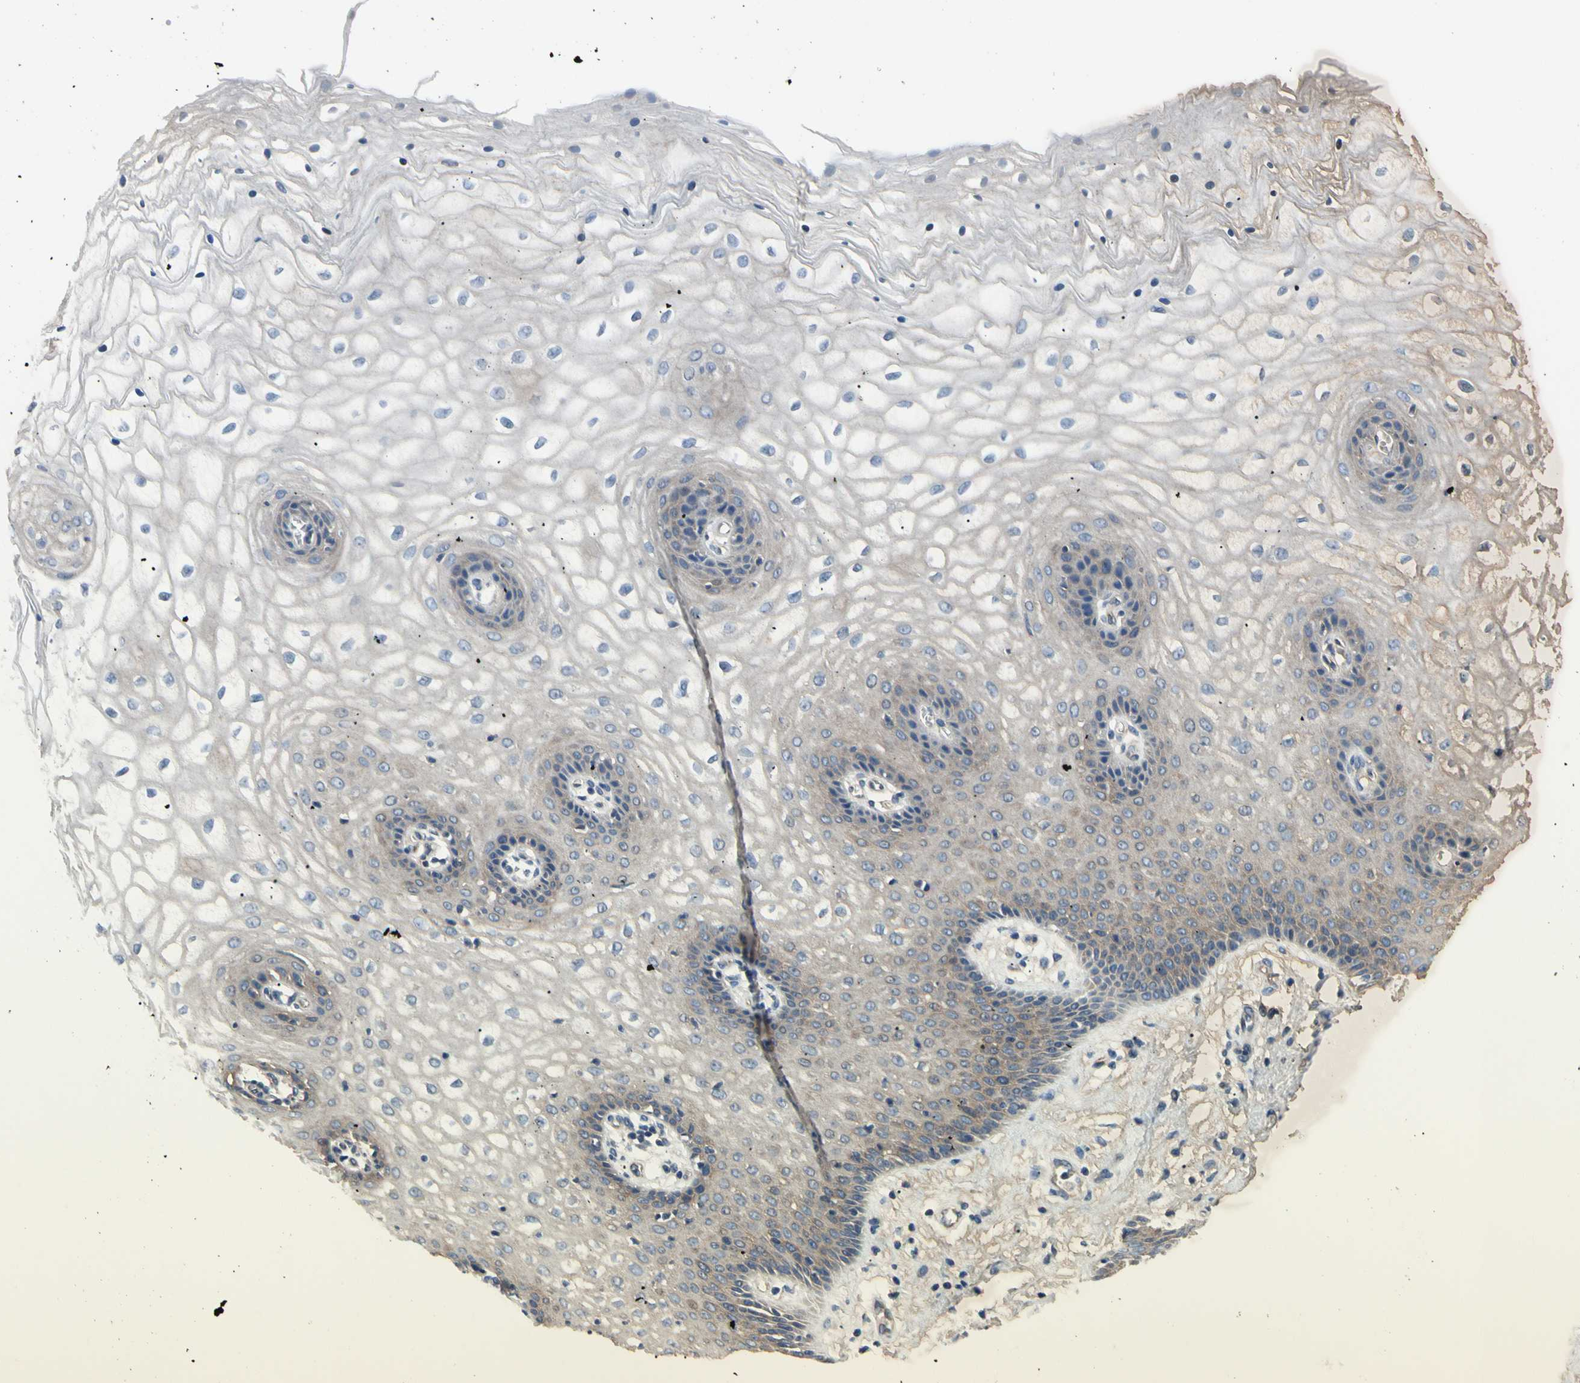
{"staining": {"intensity": "weak", "quantity": "<25%", "location": "cytoplasmic/membranous"}, "tissue": "vagina", "cell_type": "Squamous epithelial cells", "image_type": "normal", "snomed": [{"axis": "morphology", "description": "Normal tissue, NOS"}, {"axis": "topography", "description": "Vagina"}], "caption": "A micrograph of vagina stained for a protein reveals no brown staining in squamous epithelial cells. (IHC, brightfield microscopy, high magnification).", "gene": "HILPDA", "patient": {"sex": "female", "age": 34}}